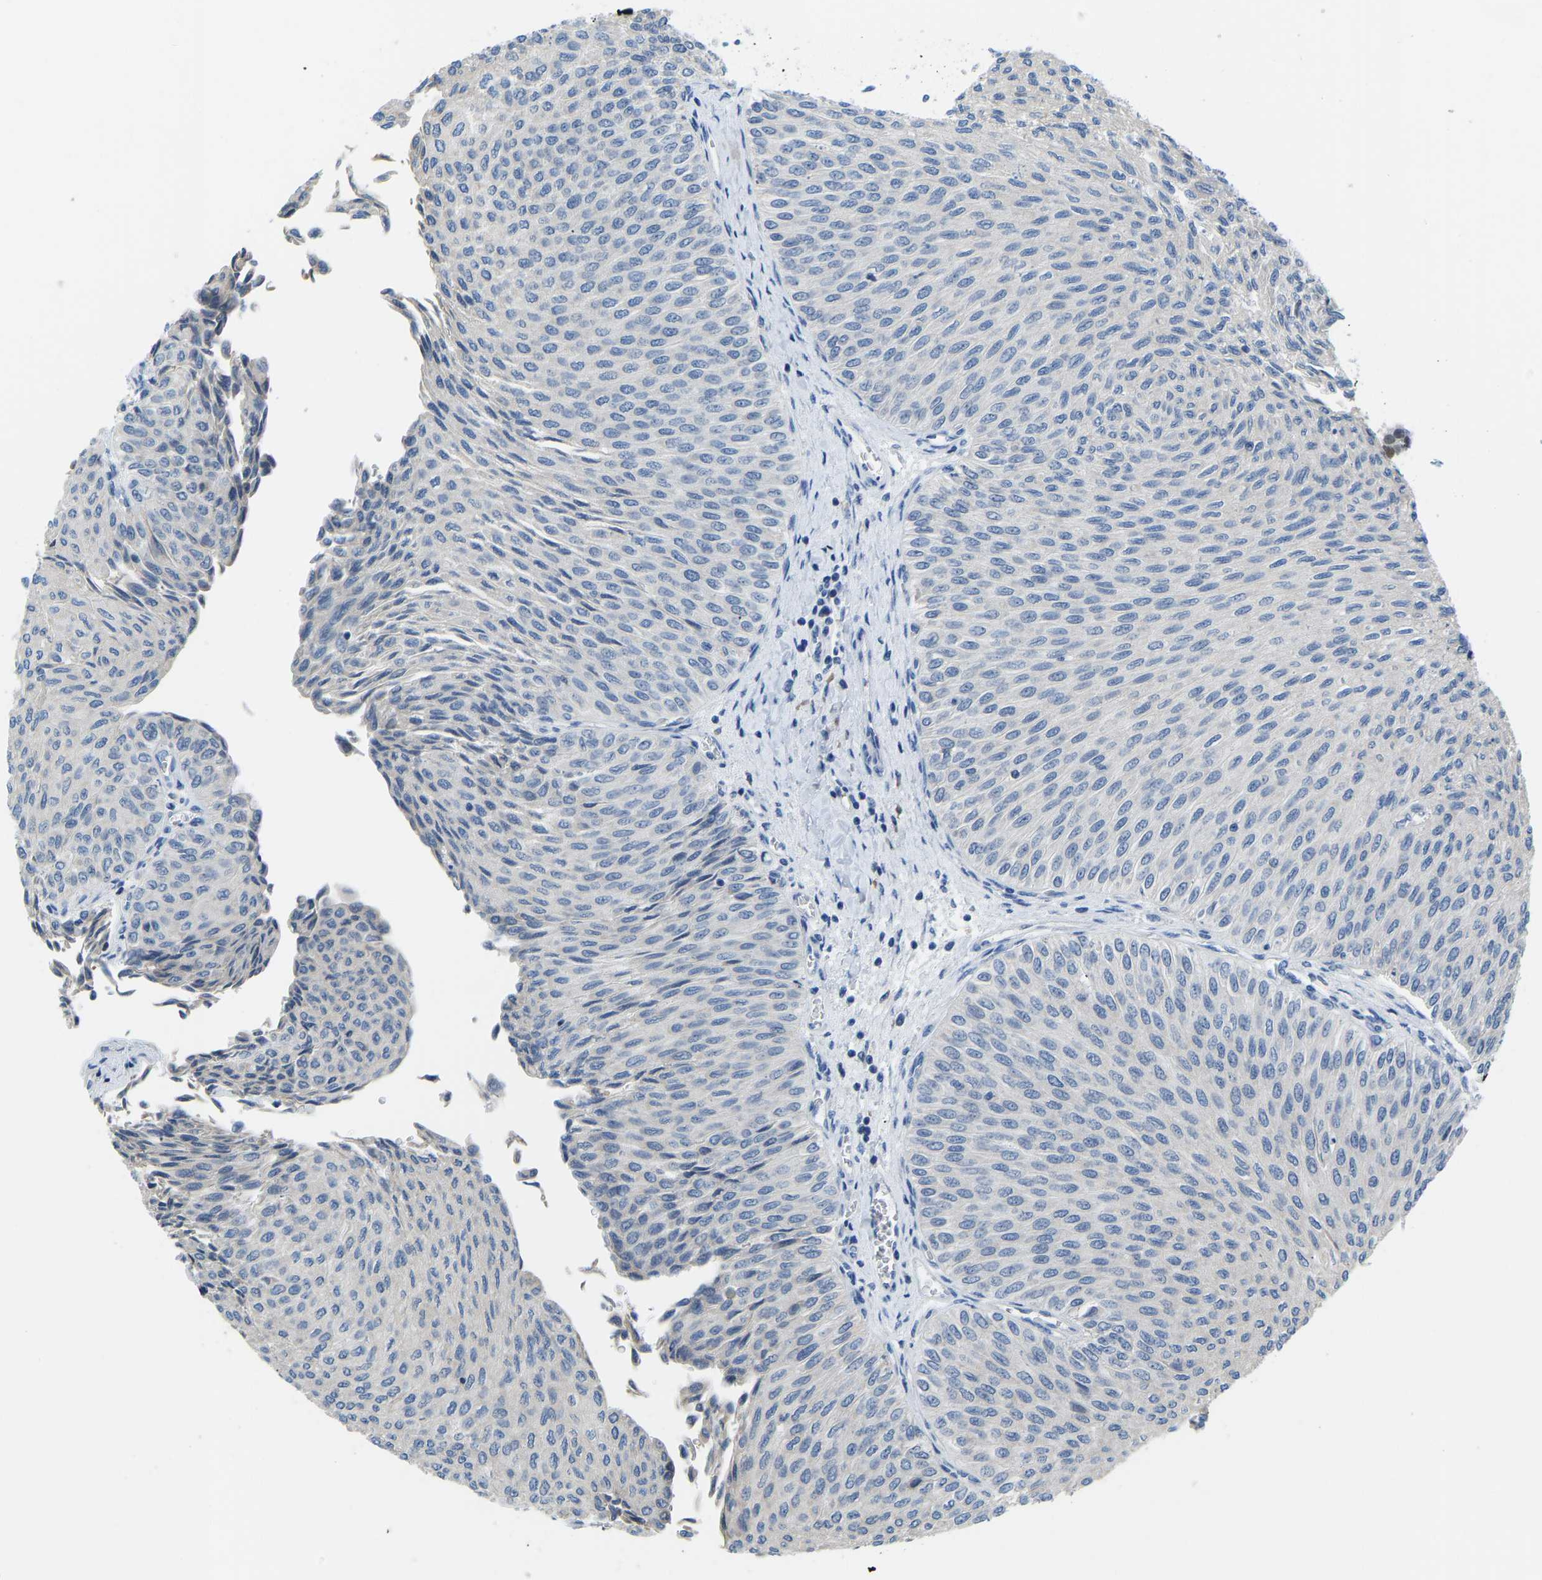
{"staining": {"intensity": "negative", "quantity": "none", "location": "none"}, "tissue": "urothelial cancer", "cell_type": "Tumor cells", "image_type": "cancer", "snomed": [{"axis": "morphology", "description": "Urothelial carcinoma, Low grade"}, {"axis": "topography", "description": "Urinary bladder"}], "caption": "Human urothelial carcinoma (low-grade) stained for a protein using immunohistochemistry reveals no positivity in tumor cells.", "gene": "VRK1", "patient": {"sex": "male", "age": 78}}